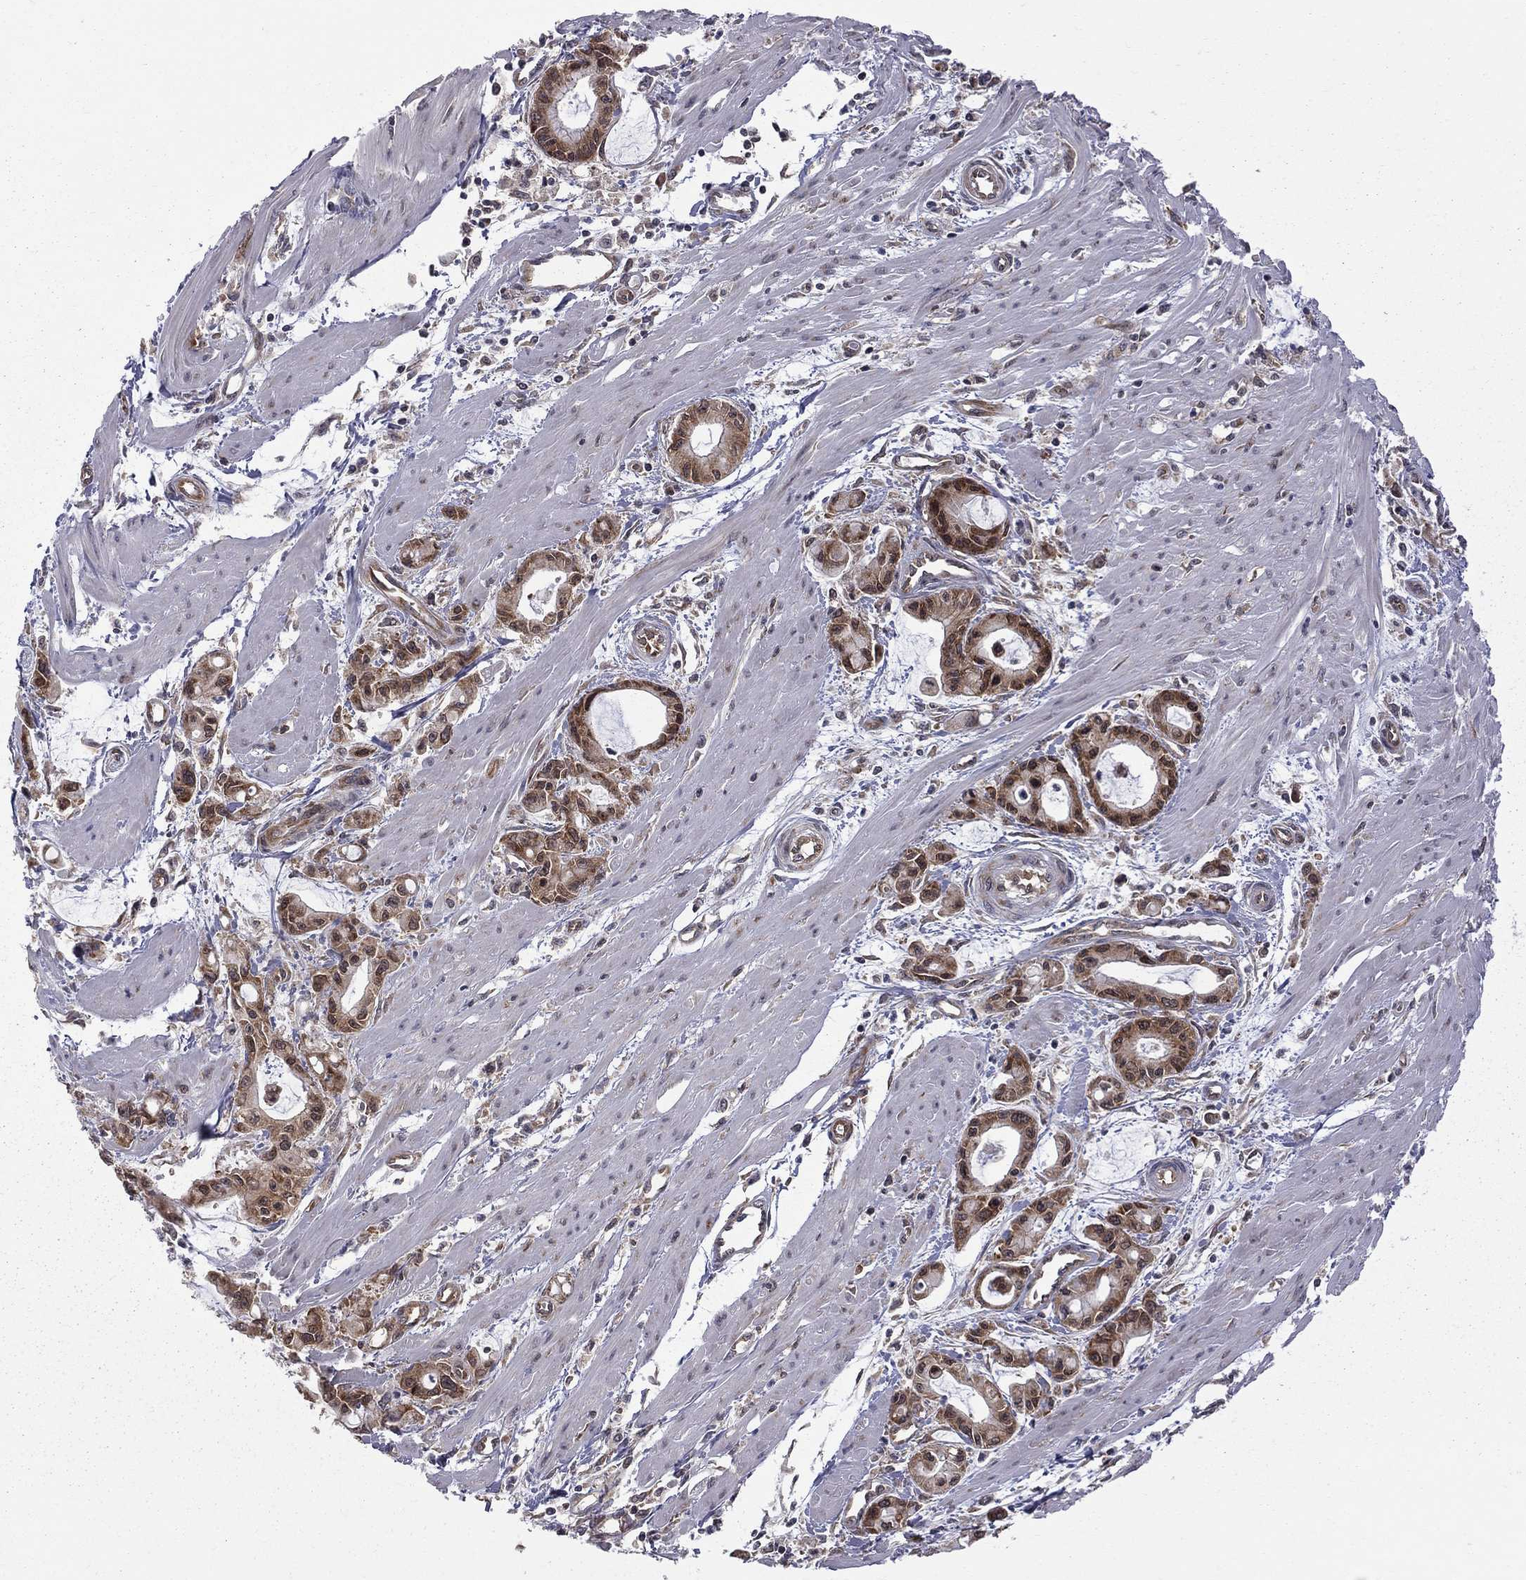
{"staining": {"intensity": "strong", "quantity": ">75%", "location": "cytoplasmic/membranous"}, "tissue": "pancreatic cancer", "cell_type": "Tumor cells", "image_type": "cancer", "snomed": [{"axis": "morphology", "description": "Adenocarcinoma, NOS"}, {"axis": "topography", "description": "Pancreas"}], "caption": "Brown immunohistochemical staining in human adenocarcinoma (pancreatic) reveals strong cytoplasmic/membranous staining in about >75% of tumor cells.", "gene": "NAA50", "patient": {"sex": "male", "age": 48}}